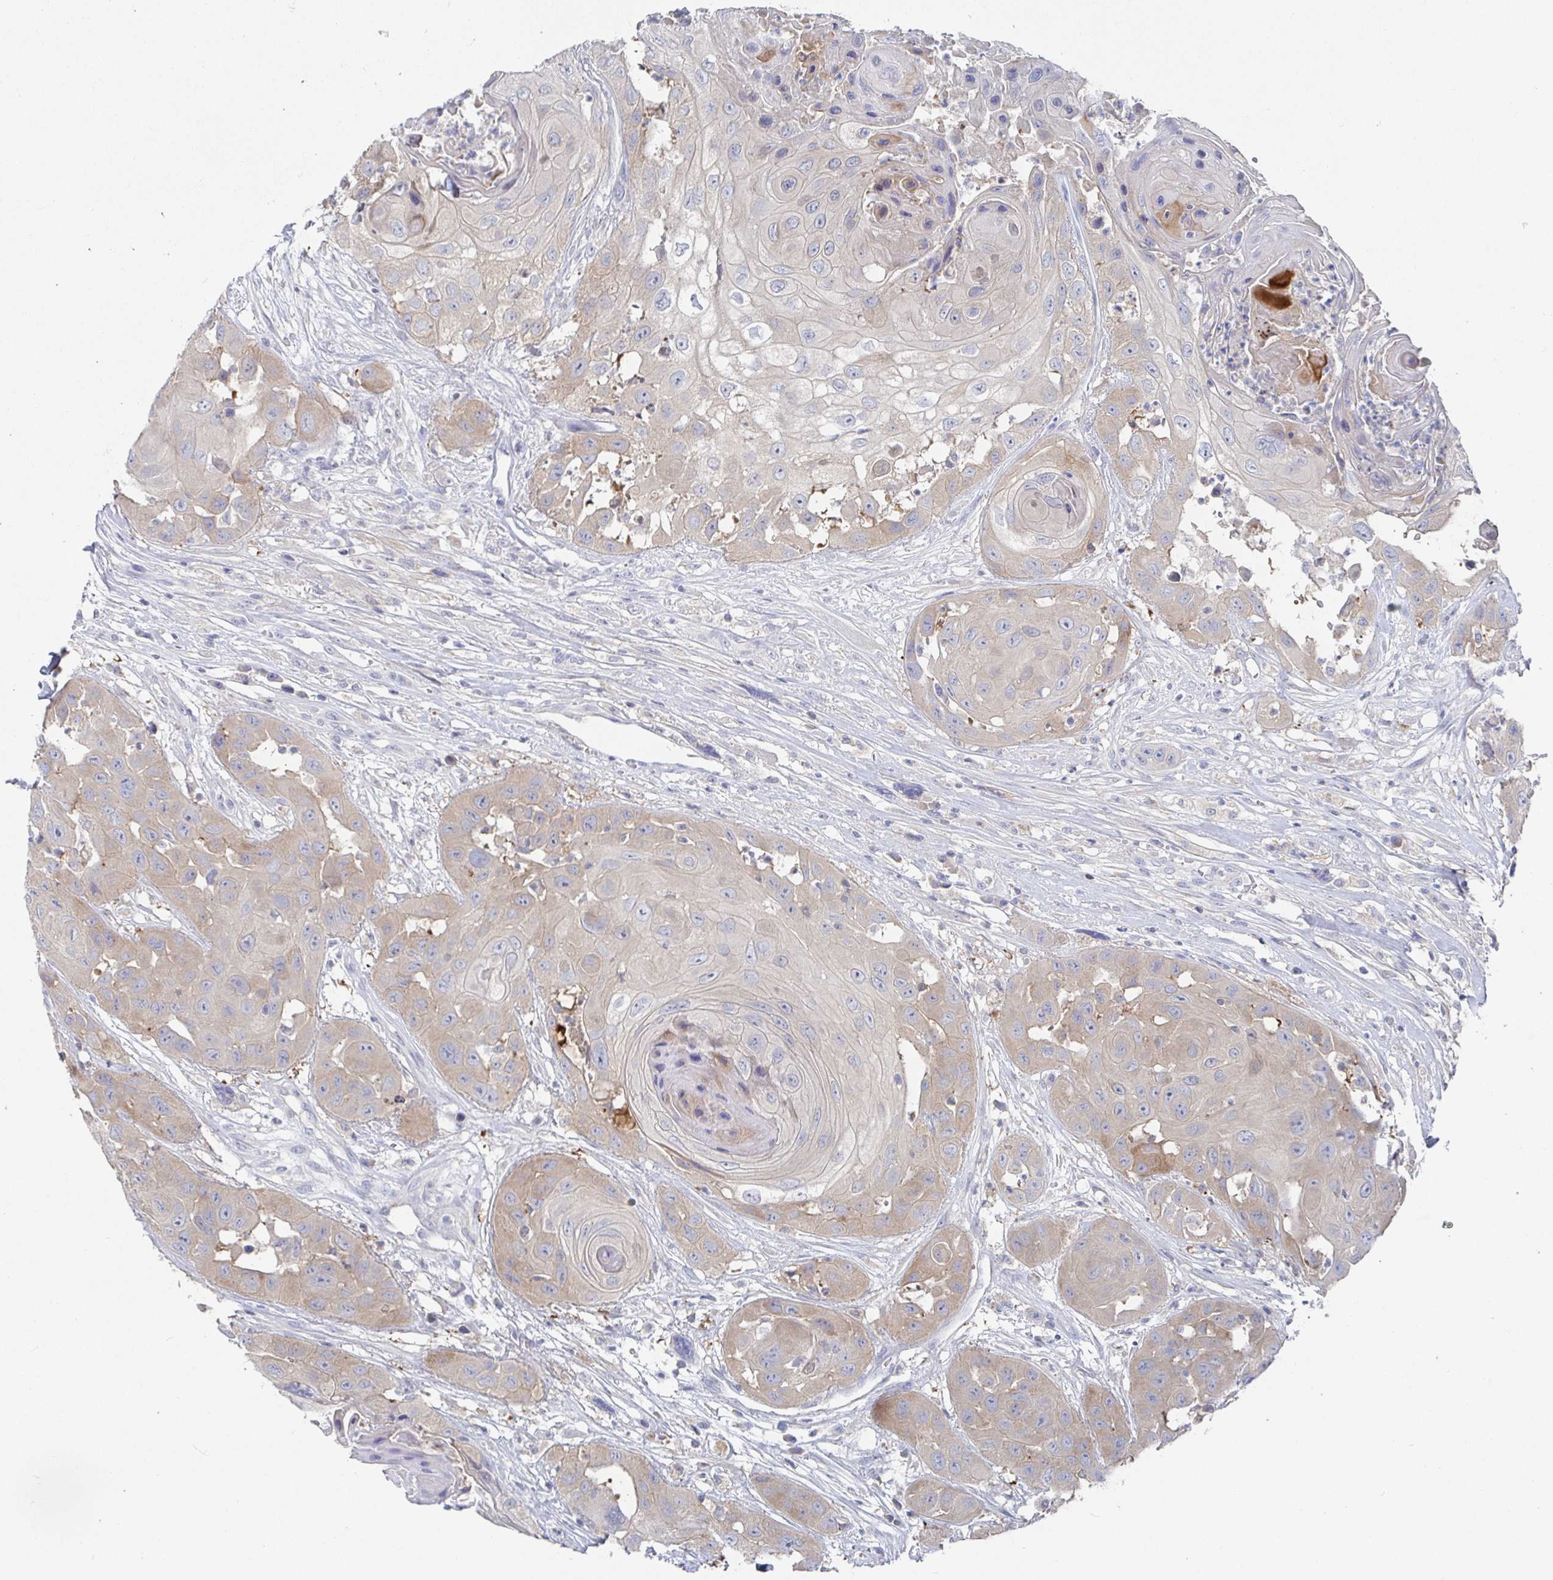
{"staining": {"intensity": "weak", "quantity": "<25%", "location": "cytoplasmic/membranous"}, "tissue": "head and neck cancer", "cell_type": "Tumor cells", "image_type": "cancer", "snomed": [{"axis": "morphology", "description": "Squamous cell carcinoma, NOS"}, {"axis": "topography", "description": "Head-Neck"}], "caption": "The histopathology image demonstrates no staining of tumor cells in head and neck squamous cell carcinoma. (DAB immunohistochemistry (IHC), high magnification).", "gene": "GPR148", "patient": {"sex": "male", "age": 83}}